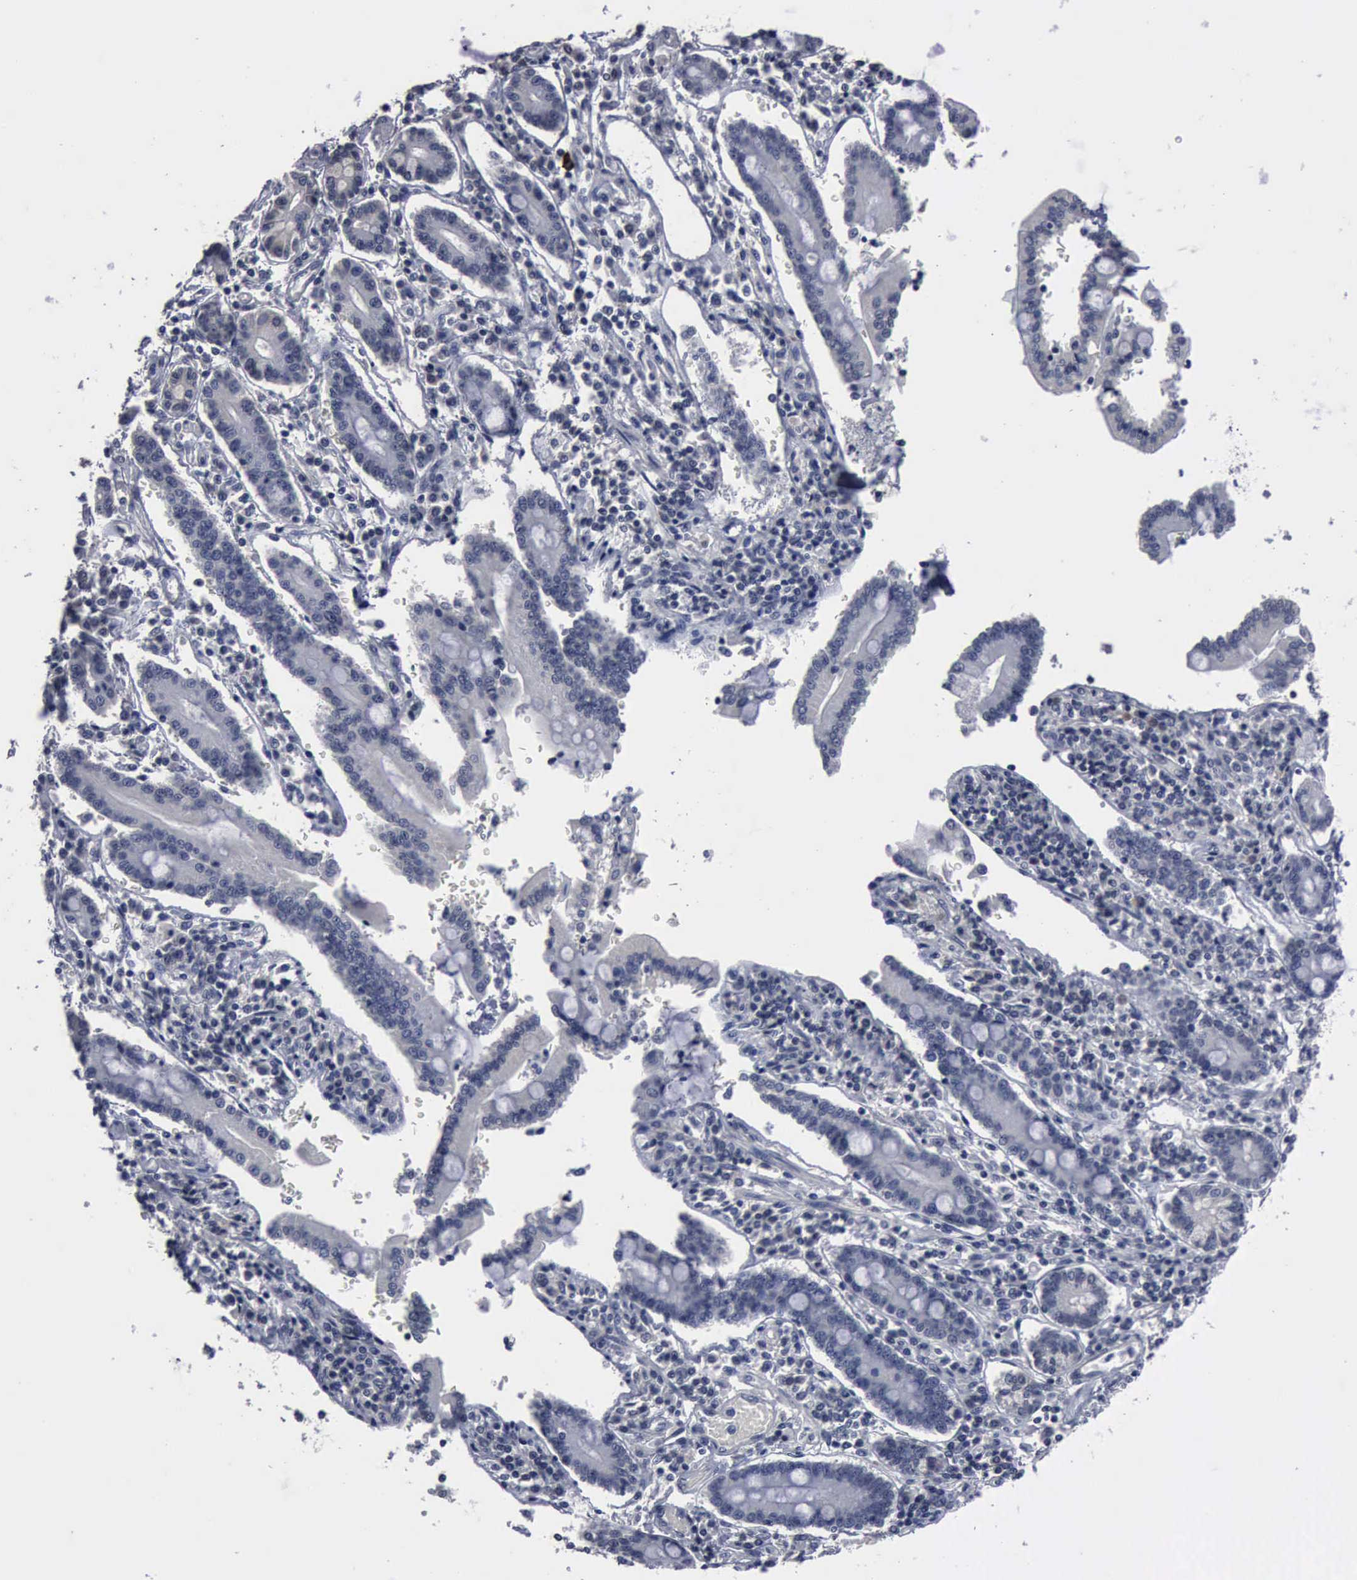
{"staining": {"intensity": "negative", "quantity": "none", "location": "none"}, "tissue": "pancreatic cancer", "cell_type": "Tumor cells", "image_type": "cancer", "snomed": [{"axis": "morphology", "description": "Adenocarcinoma, NOS"}, {"axis": "topography", "description": "Pancreas"}], "caption": "Protein analysis of pancreatic adenocarcinoma reveals no significant staining in tumor cells. (Brightfield microscopy of DAB (3,3'-diaminobenzidine) immunohistochemistry at high magnification).", "gene": "MYO18B", "patient": {"sex": "female", "age": 57}}